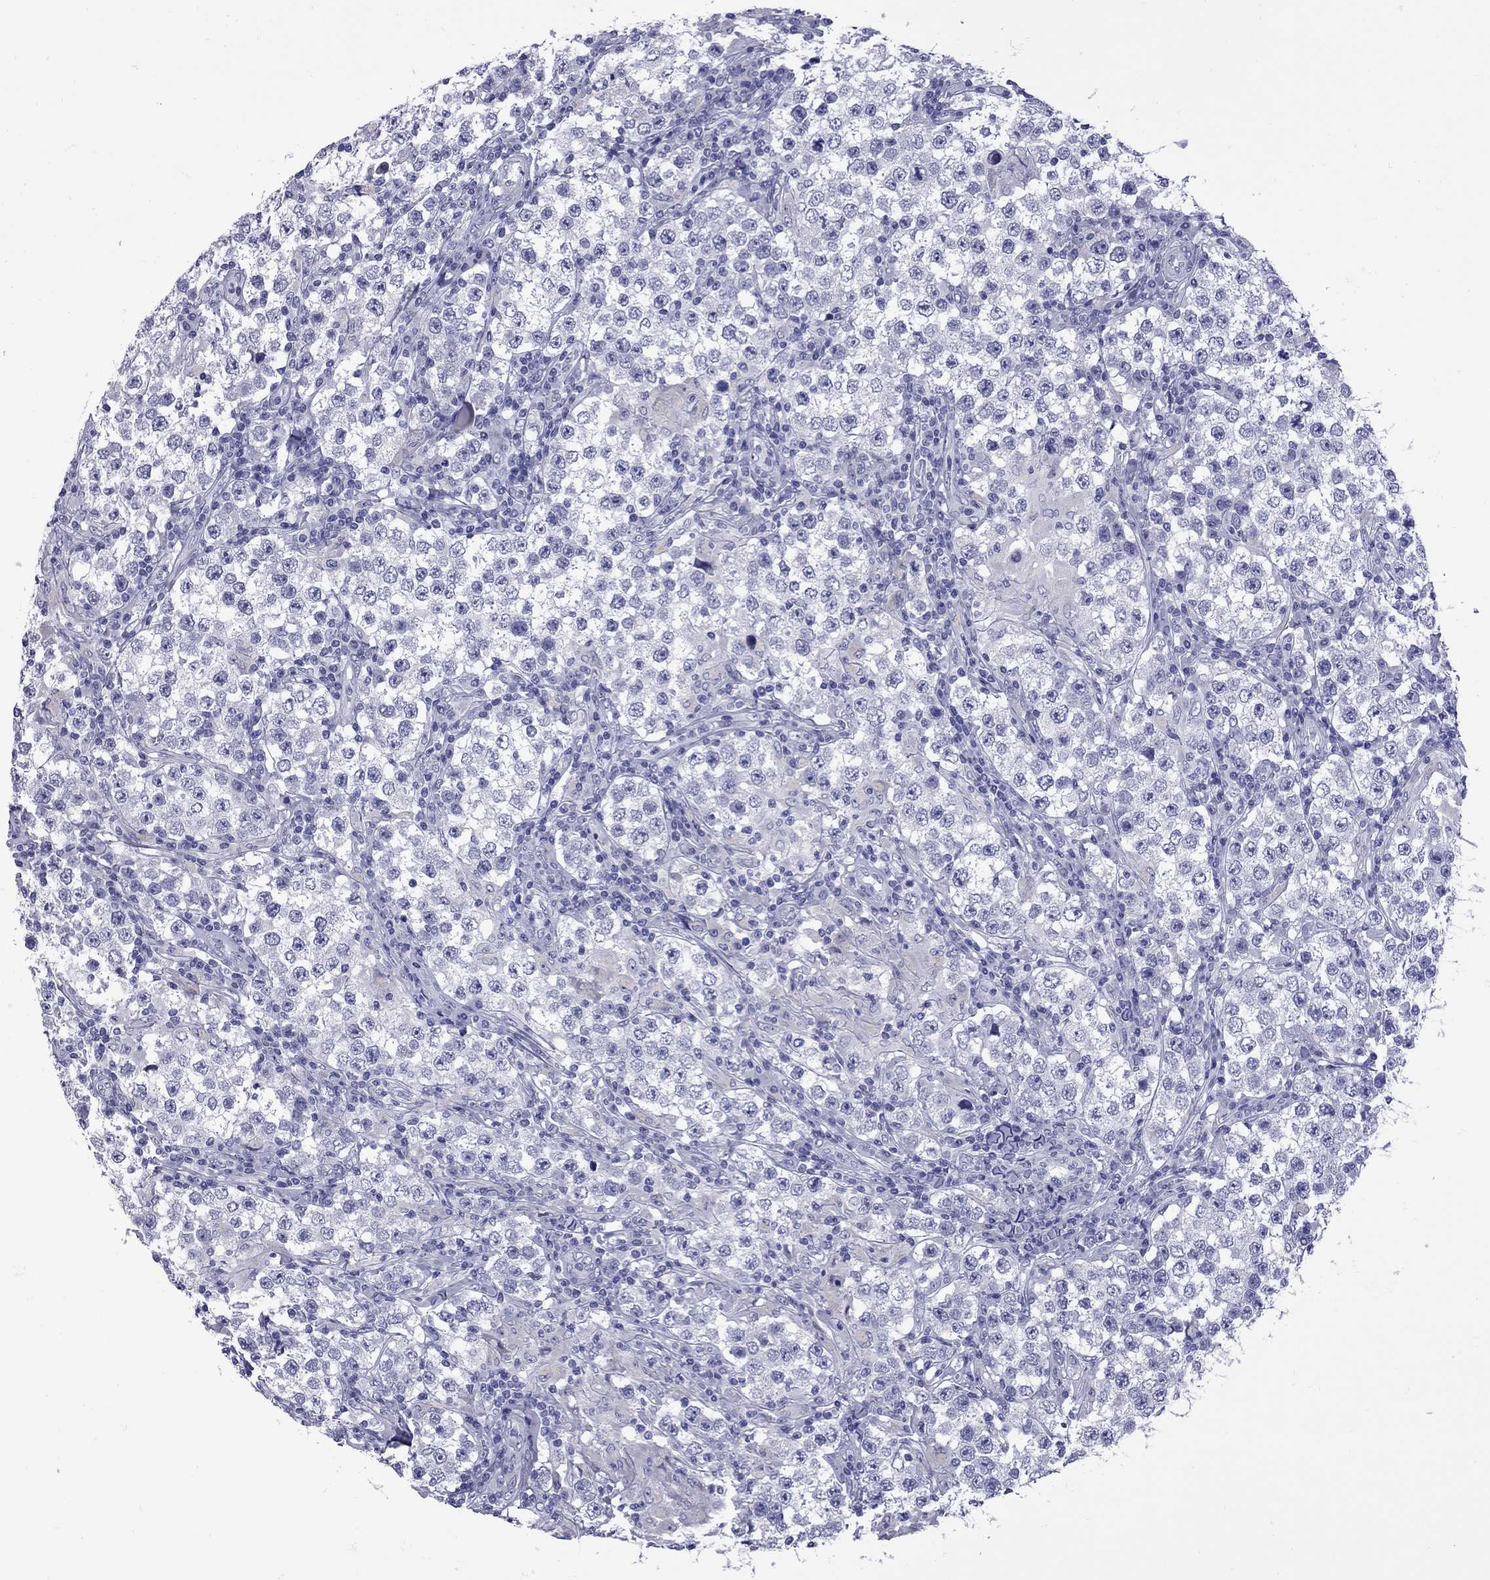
{"staining": {"intensity": "negative", "quantity": "none", "location": "none"}, "tissue": "testis cancer", "cell_type": "Tumor cells", "image_type": "cancer", "snomed": [{"axis": "morphology", "description": "Seminoma, NOS"}, {"axis": "morphology", "description": "Carcinoma, Embryonal, NOS"}, {"axis": "topography", "description": "Testis"}], "caption": "Immunohistochemical staining of testis seminoma demonstrates no significant expression in tumor cells.", "gene": "EPPIN", "patient": {"sex": "male", "age": 41}}